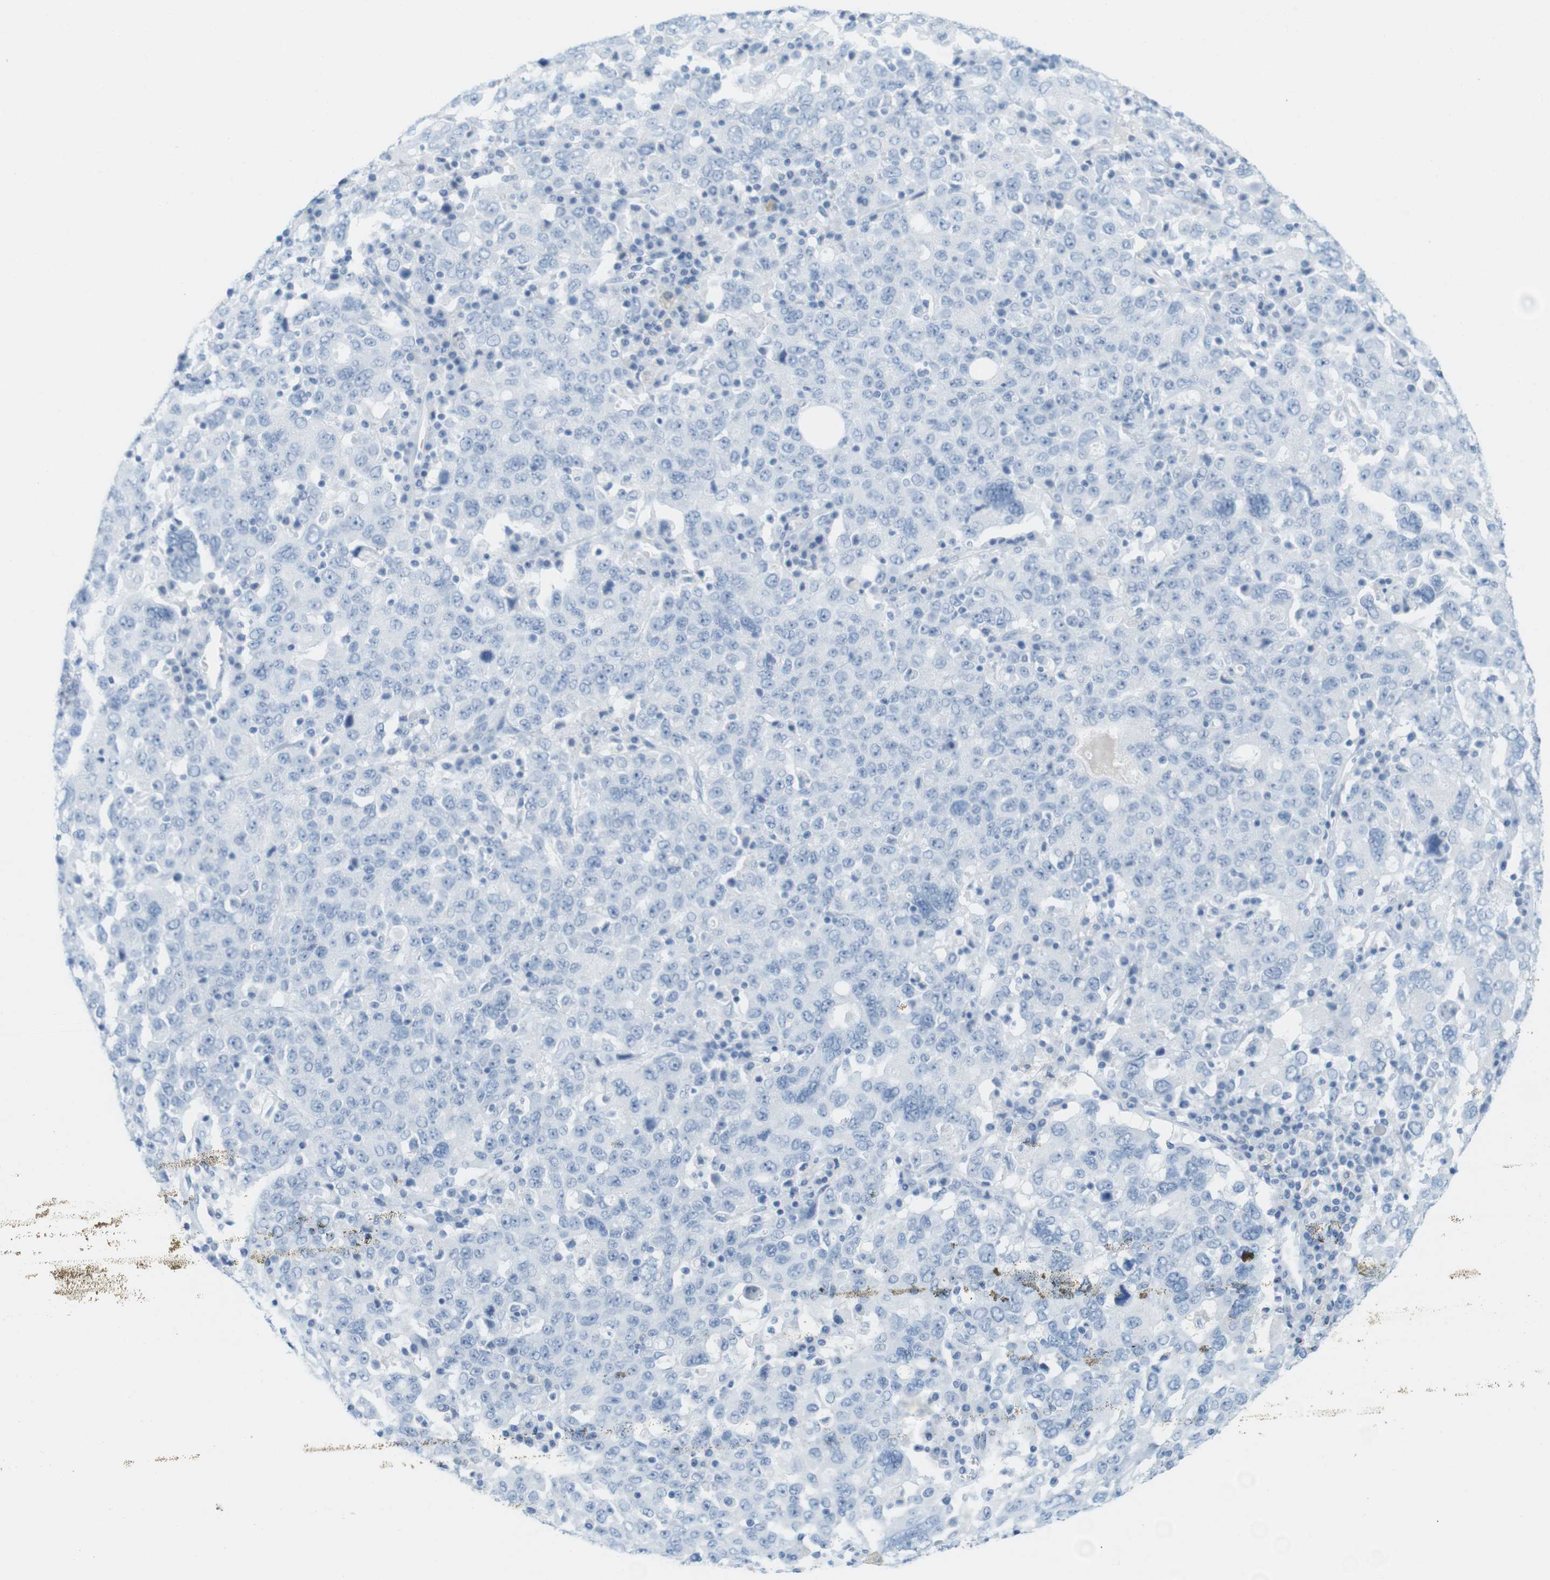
{"staining": {"intensity": "negative", "quantity": "none", "location": "none"}, "tissue": "ovarian cancer", "cell_type": "Tumor cells", "image_type": "cancer", "snomed": [{"axis": "morphology", "description": "Carcinoma, endometroid"}, {"axis": "topography", "description": "Ovary"}], "caption": "Human endometroid carcinoma (ovarian) stained for a protein using immunohistochemistry (IHC) shows no expression in tumor cells.", "gene": "TNNT2", "patient": {"sex": "female", "age": 62}}